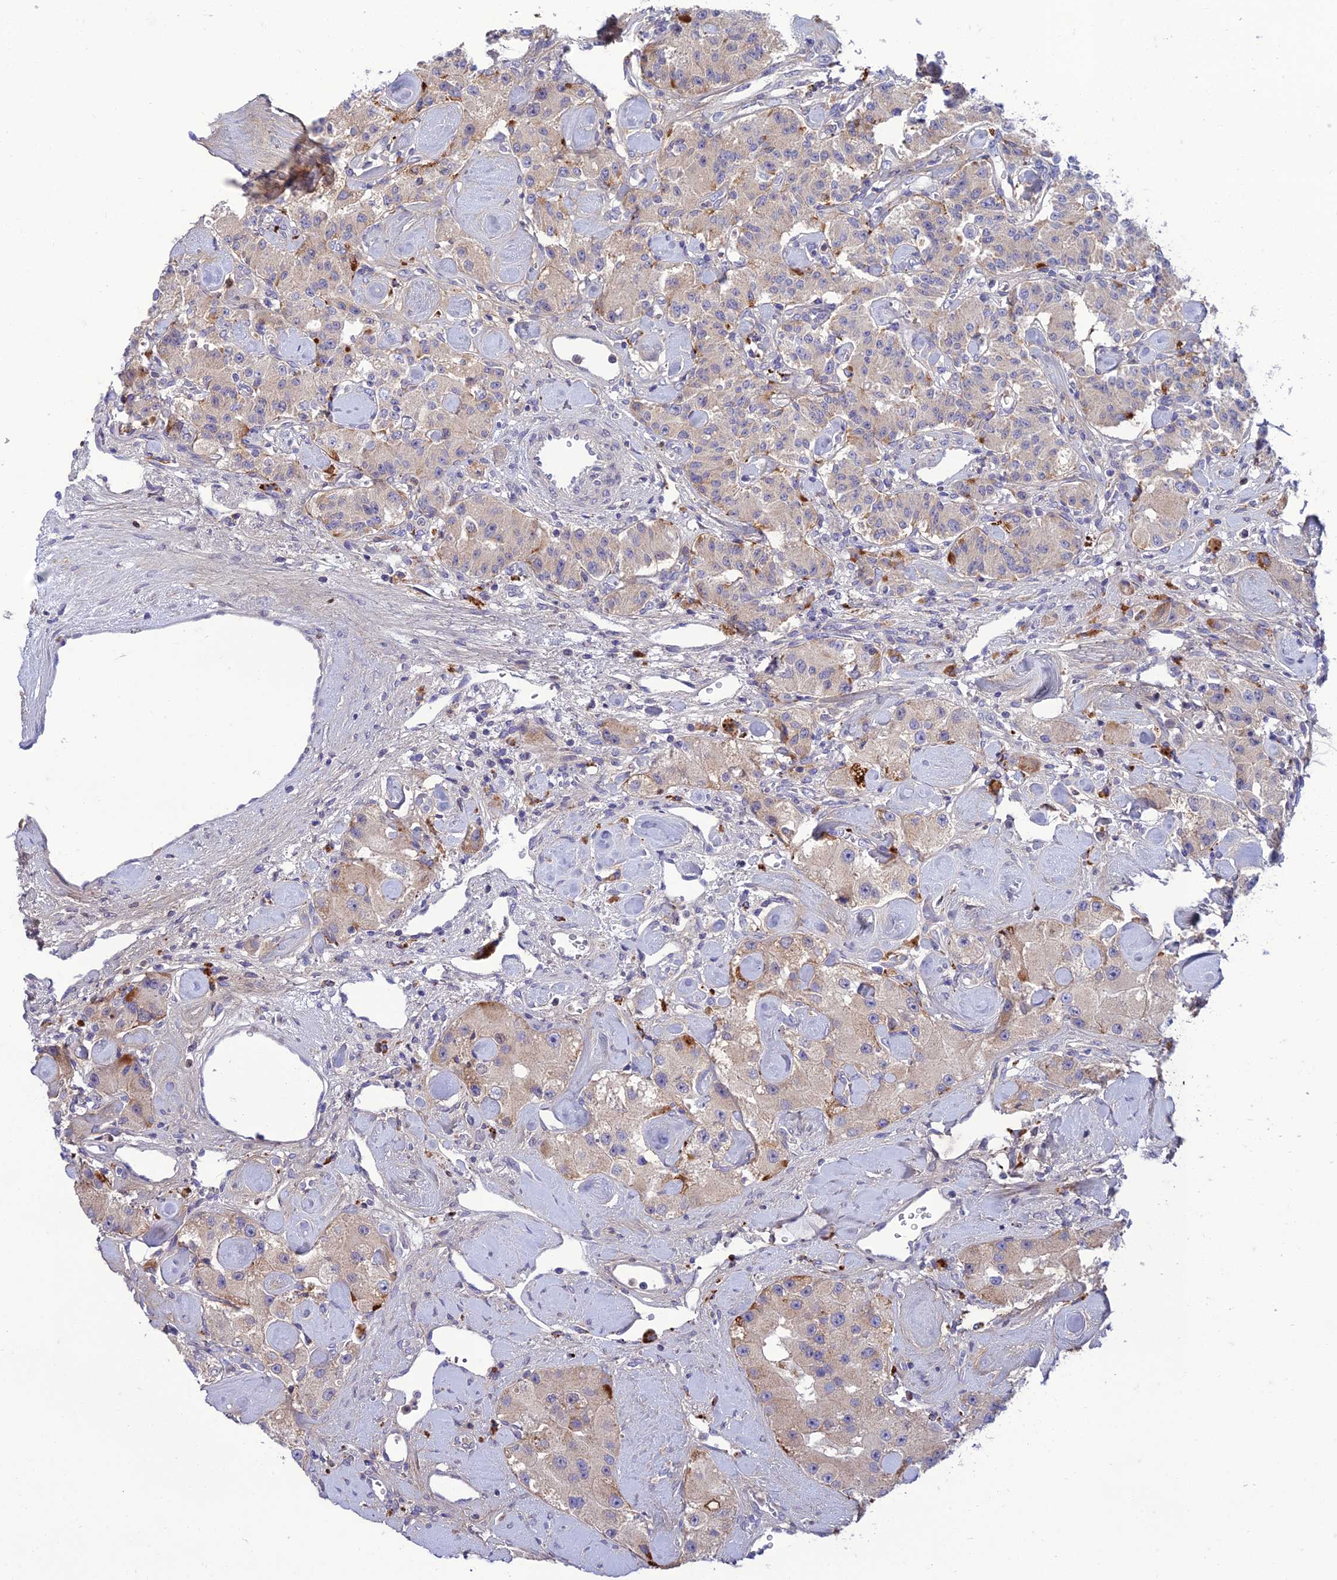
{"staining": {"intensity": "weak", "quantity": "<25%", "location": "cytoplasmic/membranous"}, "tissue": "carcinoid", "cell_type": "Tumor cells", "image_type": "cancer", "snomed": [{"axis": "morphology", "description": "Carcinoid, malignant, NOS"}, {"axis": "topography", "description": "Pancreas"}], "caption": "Photomicrograph shows no significant protein expression in tumor cells of carcinoid (malignant).", "gene": "IRAK3", "patient": {"sex": "male", "age": 41}}